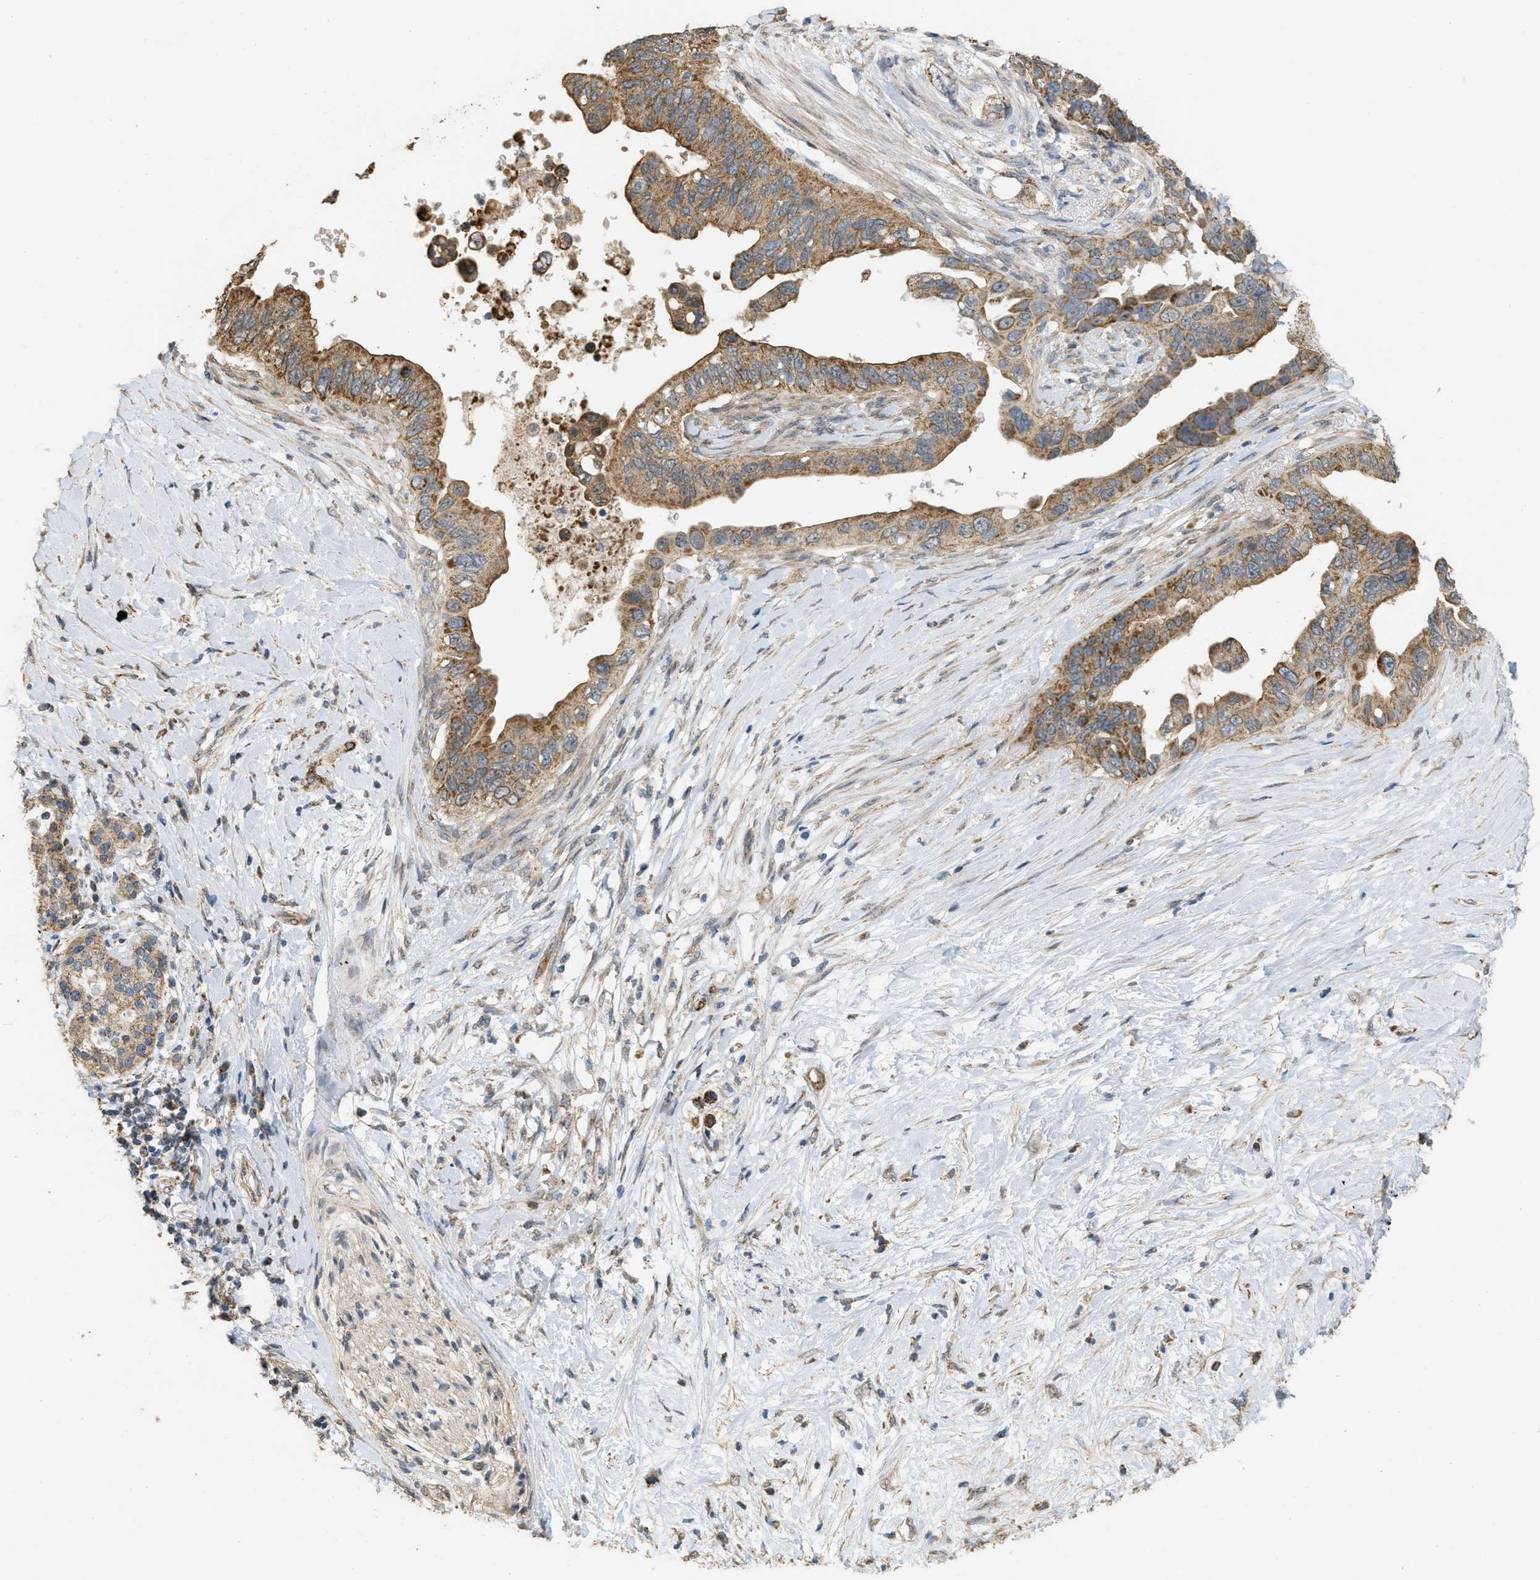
{"staining": {"intensity": "moderate", "quantity": ">75%", "location": "cytoplasmic/membranous"}, "tissue": "pancreatic cancer", "cell_type": "Tumor cells", "image_type": "cancer", "snomed": [{"axis": "morphology", "description": "Adenocarcinoma, NOS"}, {"axis": "topography", "description": "Pancreas"}], "caption": "Pancreatic adenocarcinoma tissue reveals moderate cytoplasmic/membranous staining in about >75% of tumor cells", "gene": "KCNA4", "patient": {"sex": "female", "age": 56}}